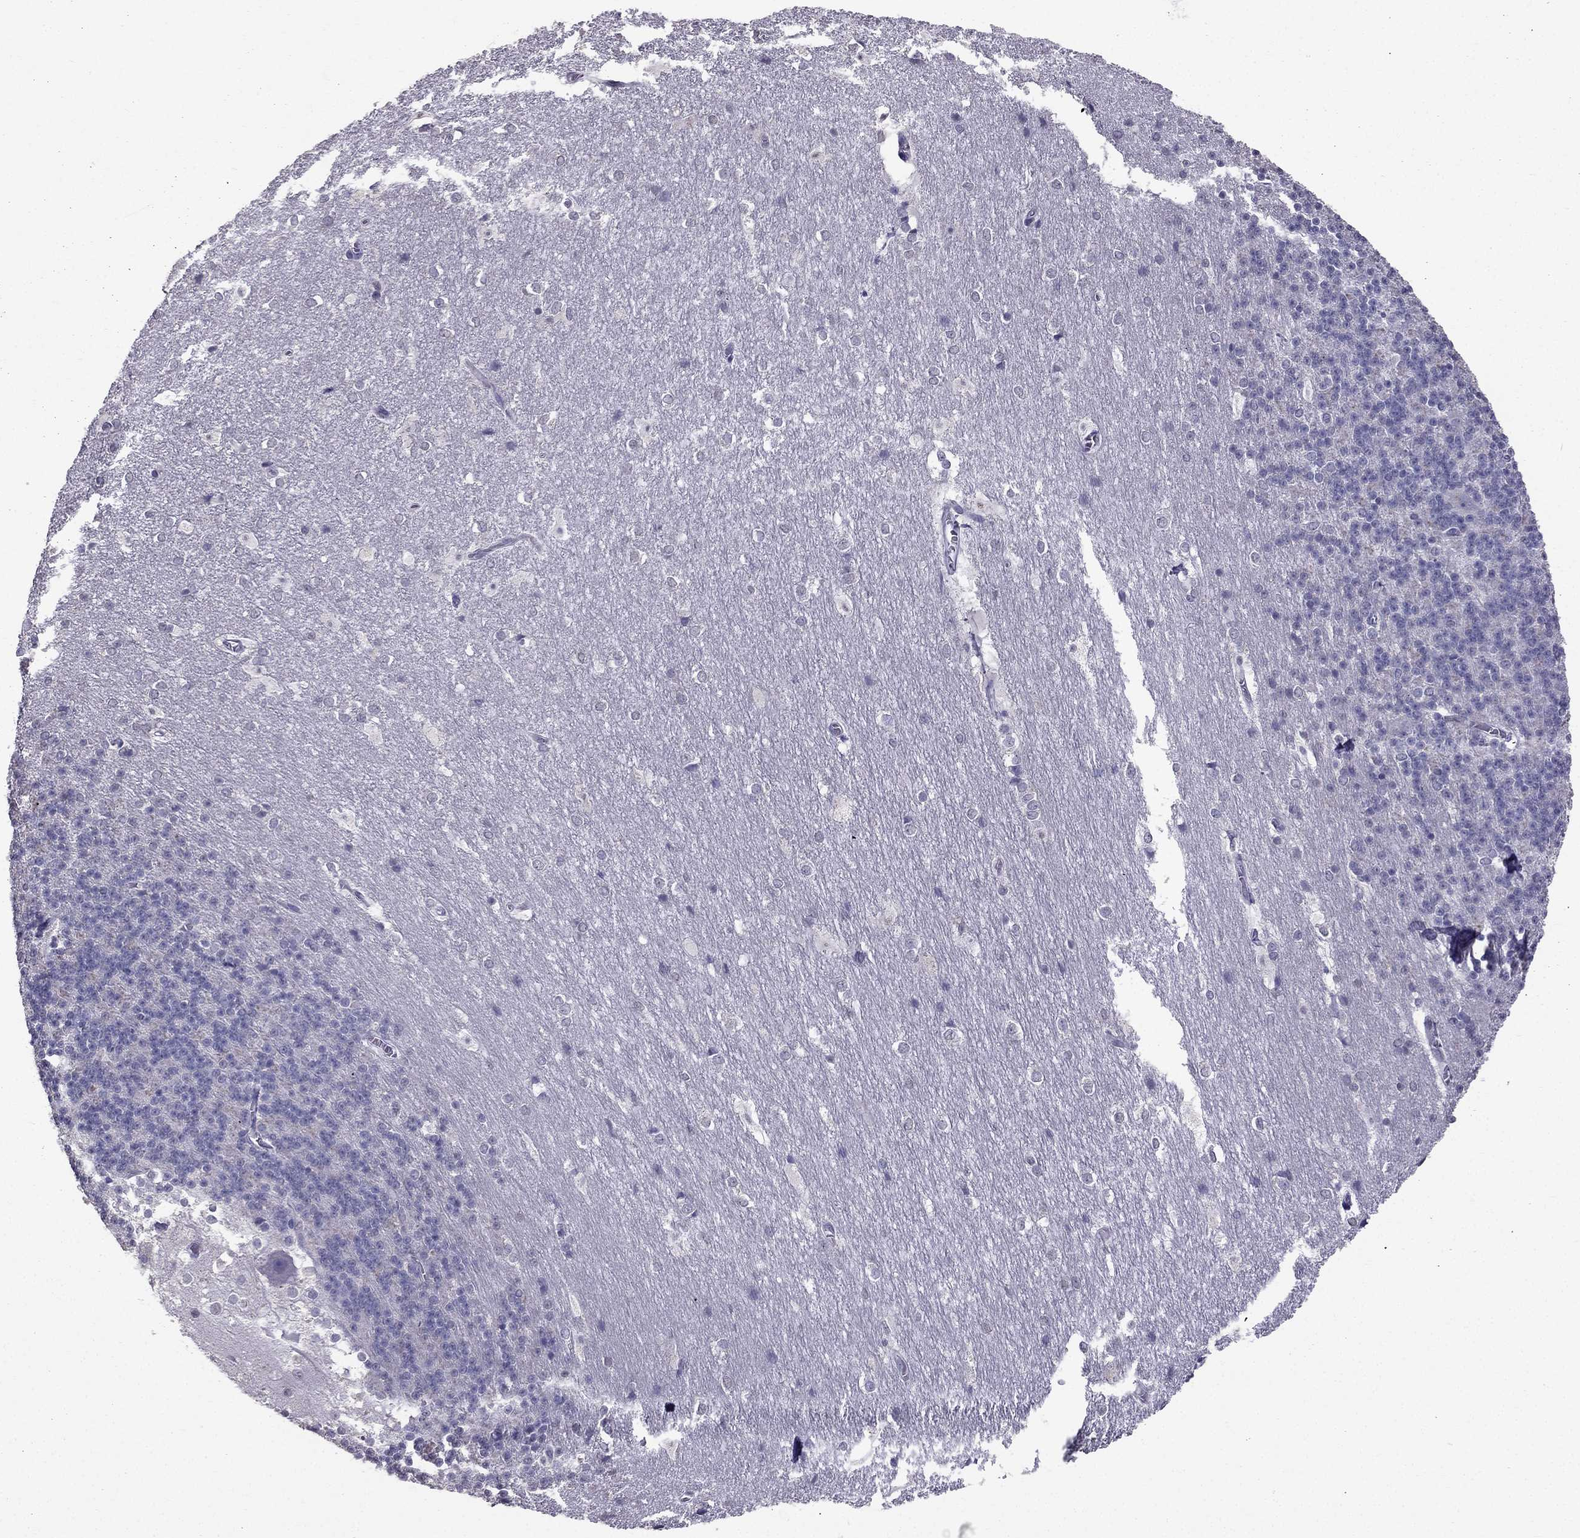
{"staining": {"intensity": "negative", "quantity": "none", "location": "none"}, "tissue": "cerebellum", "cell_type": "Cells in granular layer", "image_type": "normal", "snomed": [{"axis": "morphology", "description": "Normal tissue, NOS"}, {"axis": "topography", "description": "Cerebellum"}], "caption": "Immunohistochemistry (IHC) histopathology image of benign human cerebellum stained for a protein (brown), which demonstrates no staining in cells in granular layer.", "gene": "ARHGAP11A", "patient": {"sex": "female", "age": 19}}